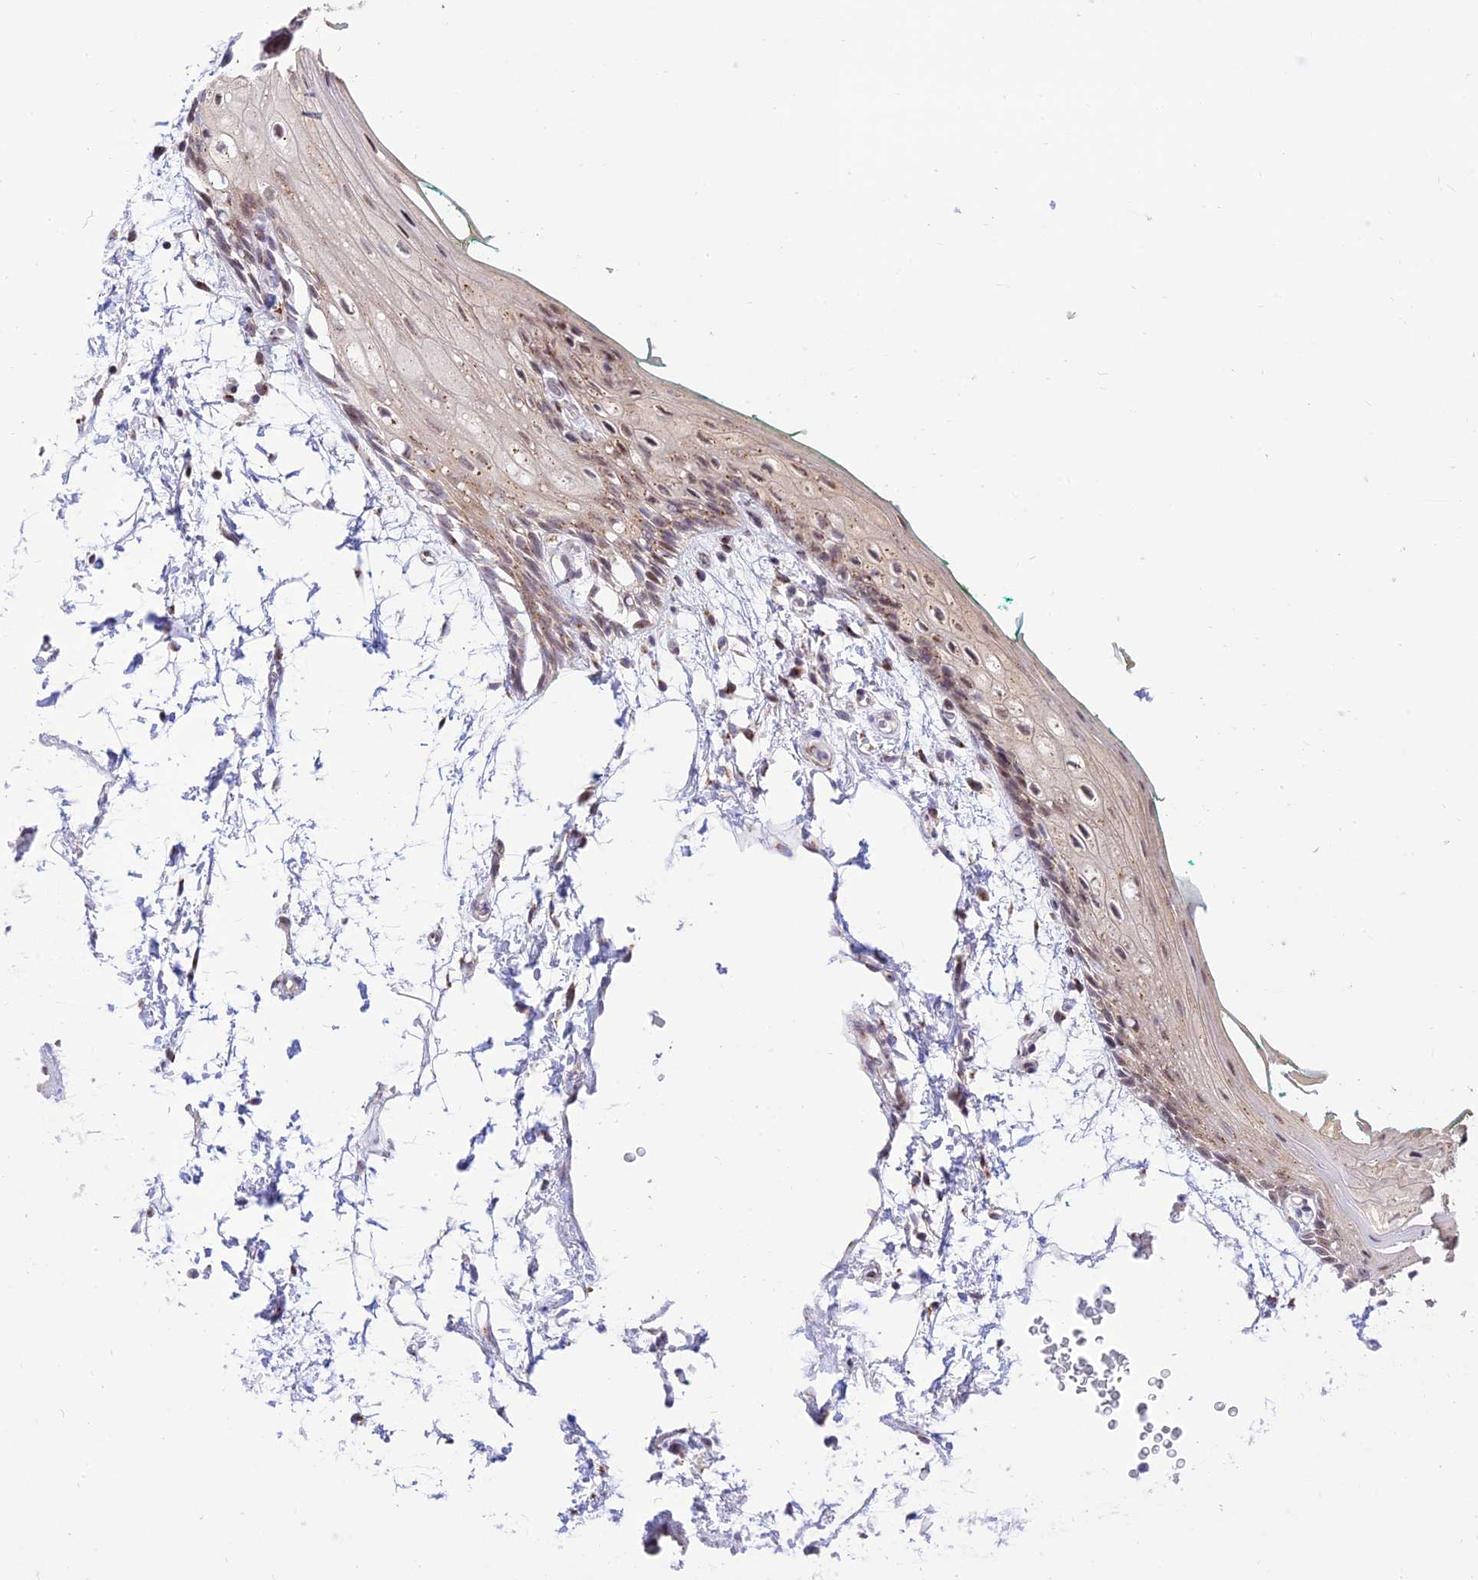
{"staining": {"intensity": "moderate", "quantity": ">75%", "location": "cytoplasmic/membranous"}, "tissue": "oral mucosa", "cell_type": "Squamous epithelial cells", "image_type": "normal", "snomed": [{"axis": "morphology", "description": "Normal tissue, NOS"}, {"axis": "topography", "description": "Skeletal muscle"}, {"axis": "topography", "description": "Oral tissue"}, {"axis": "topography", "description": "Peripheral nerve tissue"}], "caption": "Immunohistochemistry (IHC) (DAB) staining of normal human oral mucosa reveals moderate cytoplasmic/membranous protein expression in approximately >75% of squamous epithelial cells. (Brightfield microscopy of DAB IHC at high magnification).", "gene": "GOLGA3", "patient": {"sex": "female", "age": 84}}